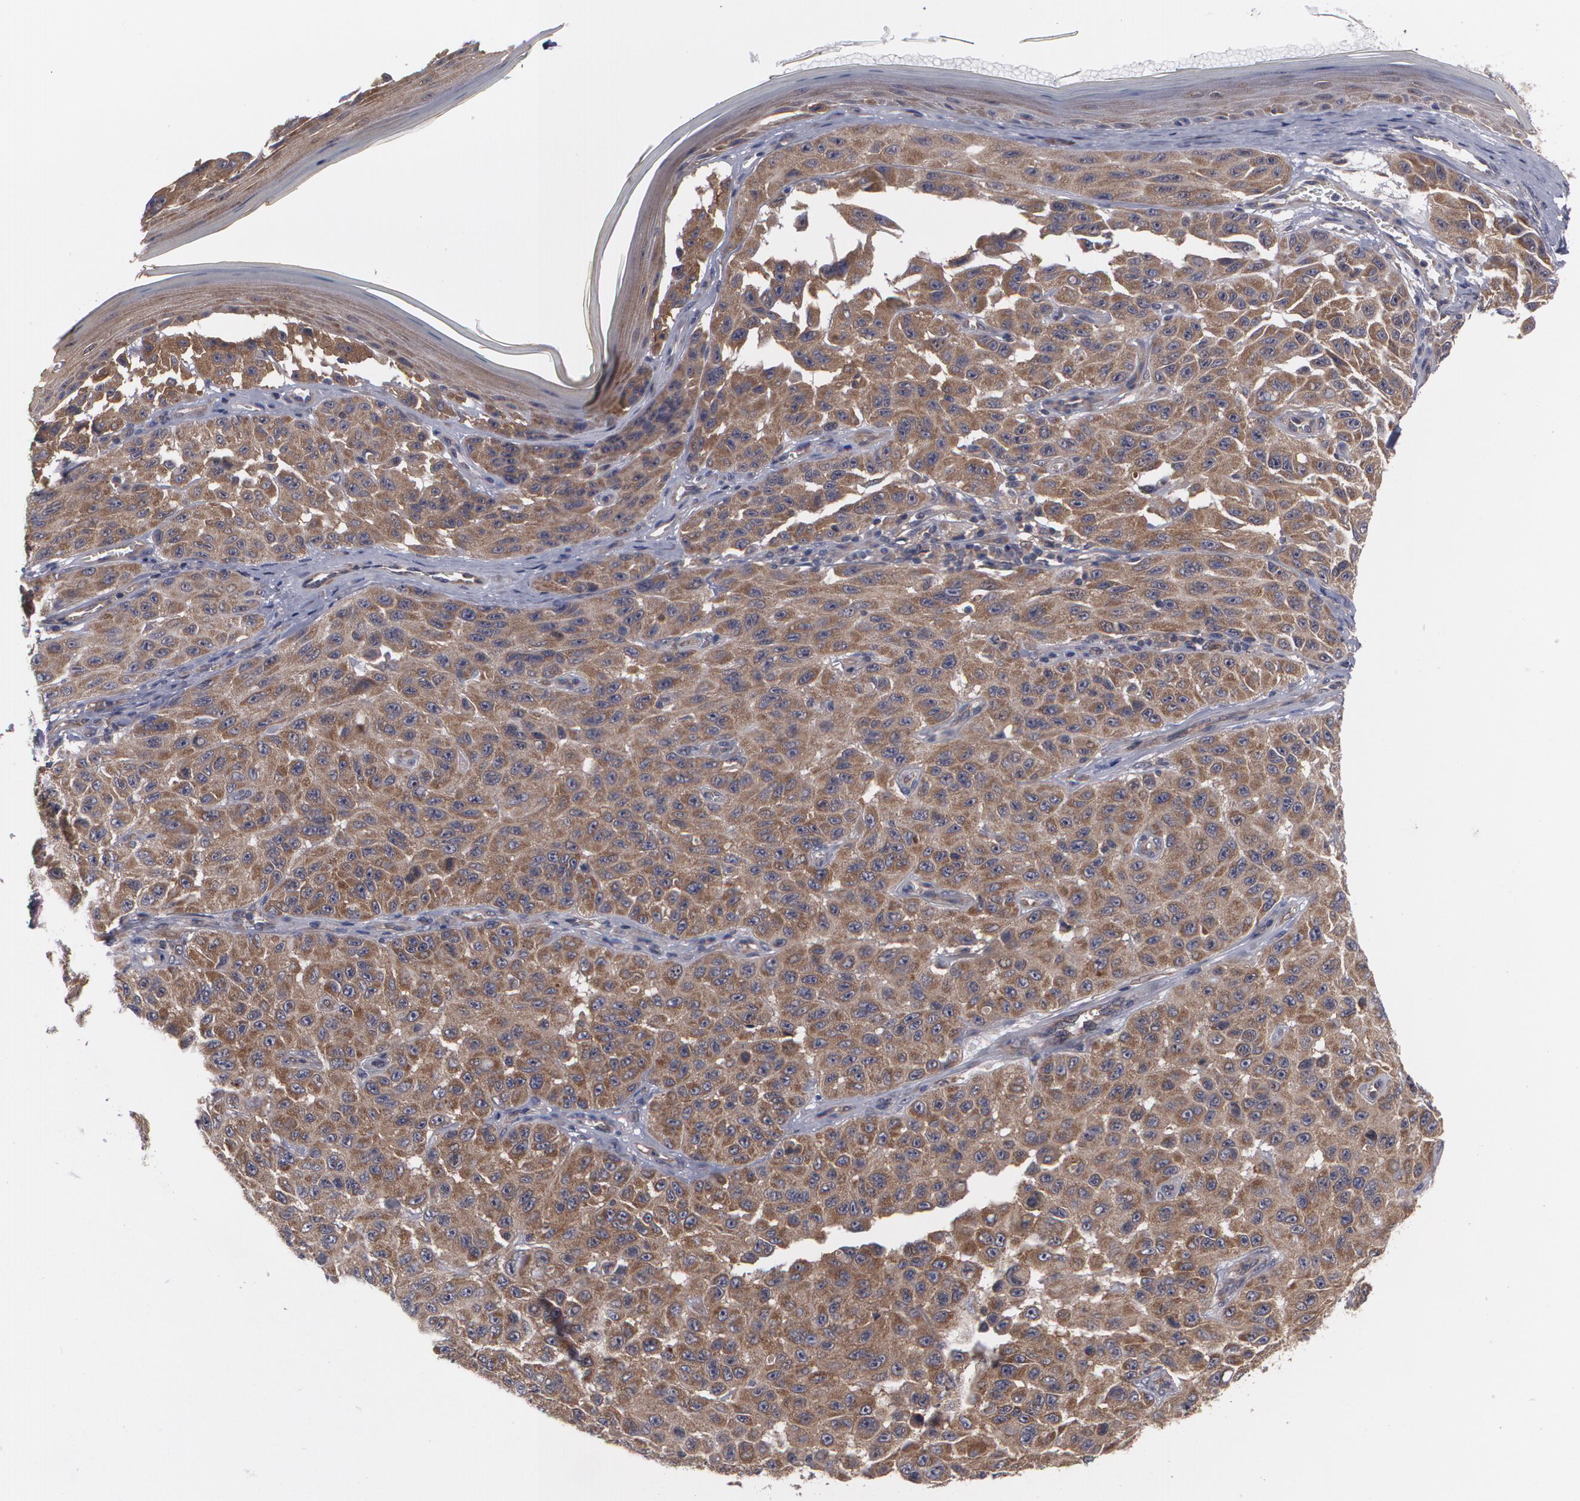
{"staining": {"intensity": "moderate", "quantity": ">75%", "location": "cytoplasmic/membranous"}, "tissue": "melanoma", "cell_type": "Tumor cells", "image_type": "cancer", "snomed": [{"axis": "morphology", "description": "Malignant melanoma, NOS"}, {"axis": "topography", "description": "Skin"}], "caption": "Human melanoma stained for a protein (brown) reveals moderate cytoplasmic/membranous positive positivity in about >75% of tumor cells.", "gene": "BMP6", "patient": {"sex": "male", "age": 30}}